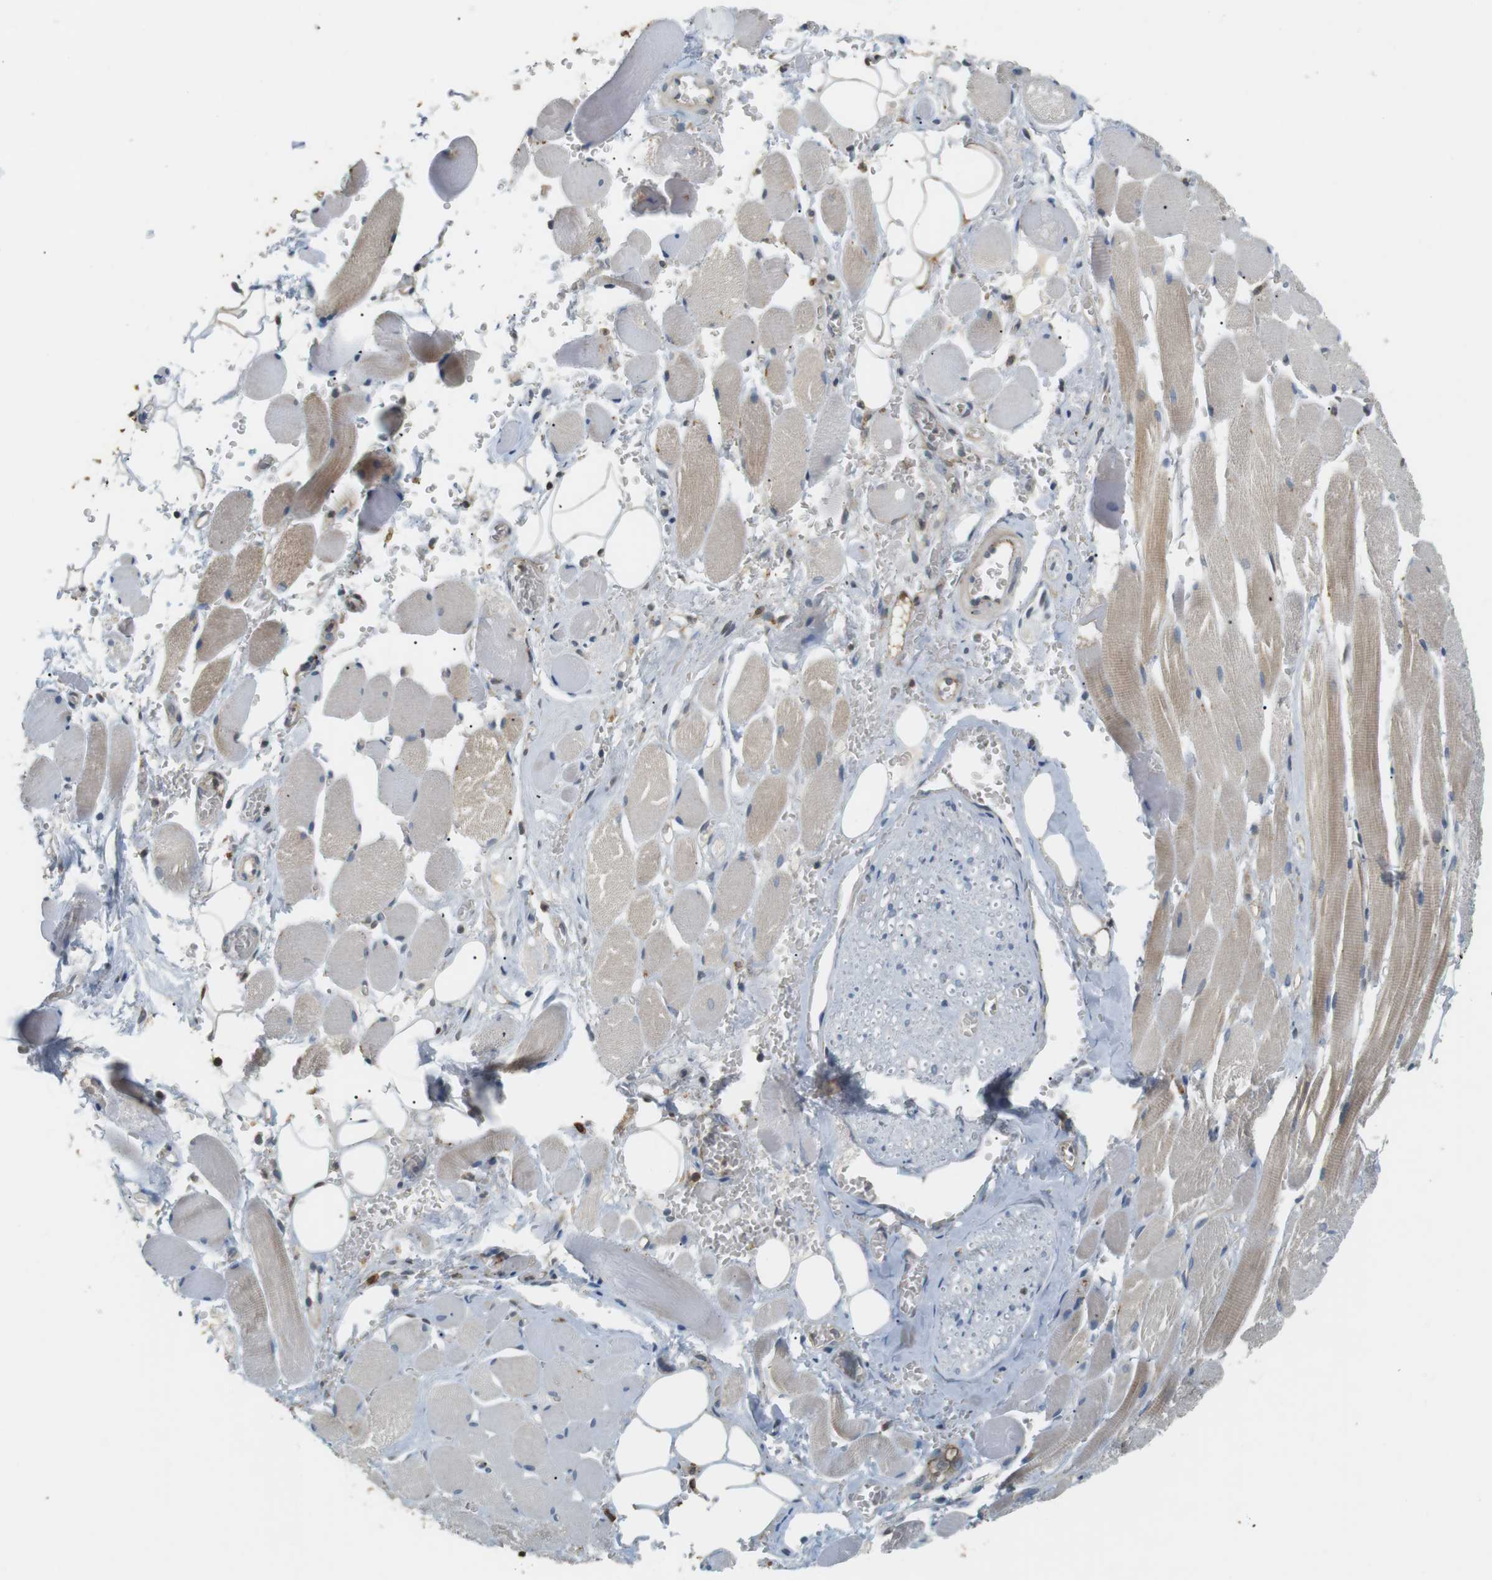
{"staining": {"intensity": "moderate", "quantity": ">75%", "location": "cytoplasmic/membranous,nuclear"}, "tissue": "adipose tissue", "cell_type": "Adipocytes", "image_type": "normal", "snomed": [{"axis": "morphology", "description": "Squamous cell carcinoma, NOS"}, {"axis": "topography", "description": "Oral tissue"}, {"axis": "topography", "description": "Head-Neck"}], "caption": "IHC image of unremarkable human adipose tissue stained for a protein (brown), which displays medium levels of moderate cytoplasmic/membranous,nuclear staining in about >75% of adipocytes.", "gene": "P2RY1", "patient": {"sex": "female", "age": 50}}